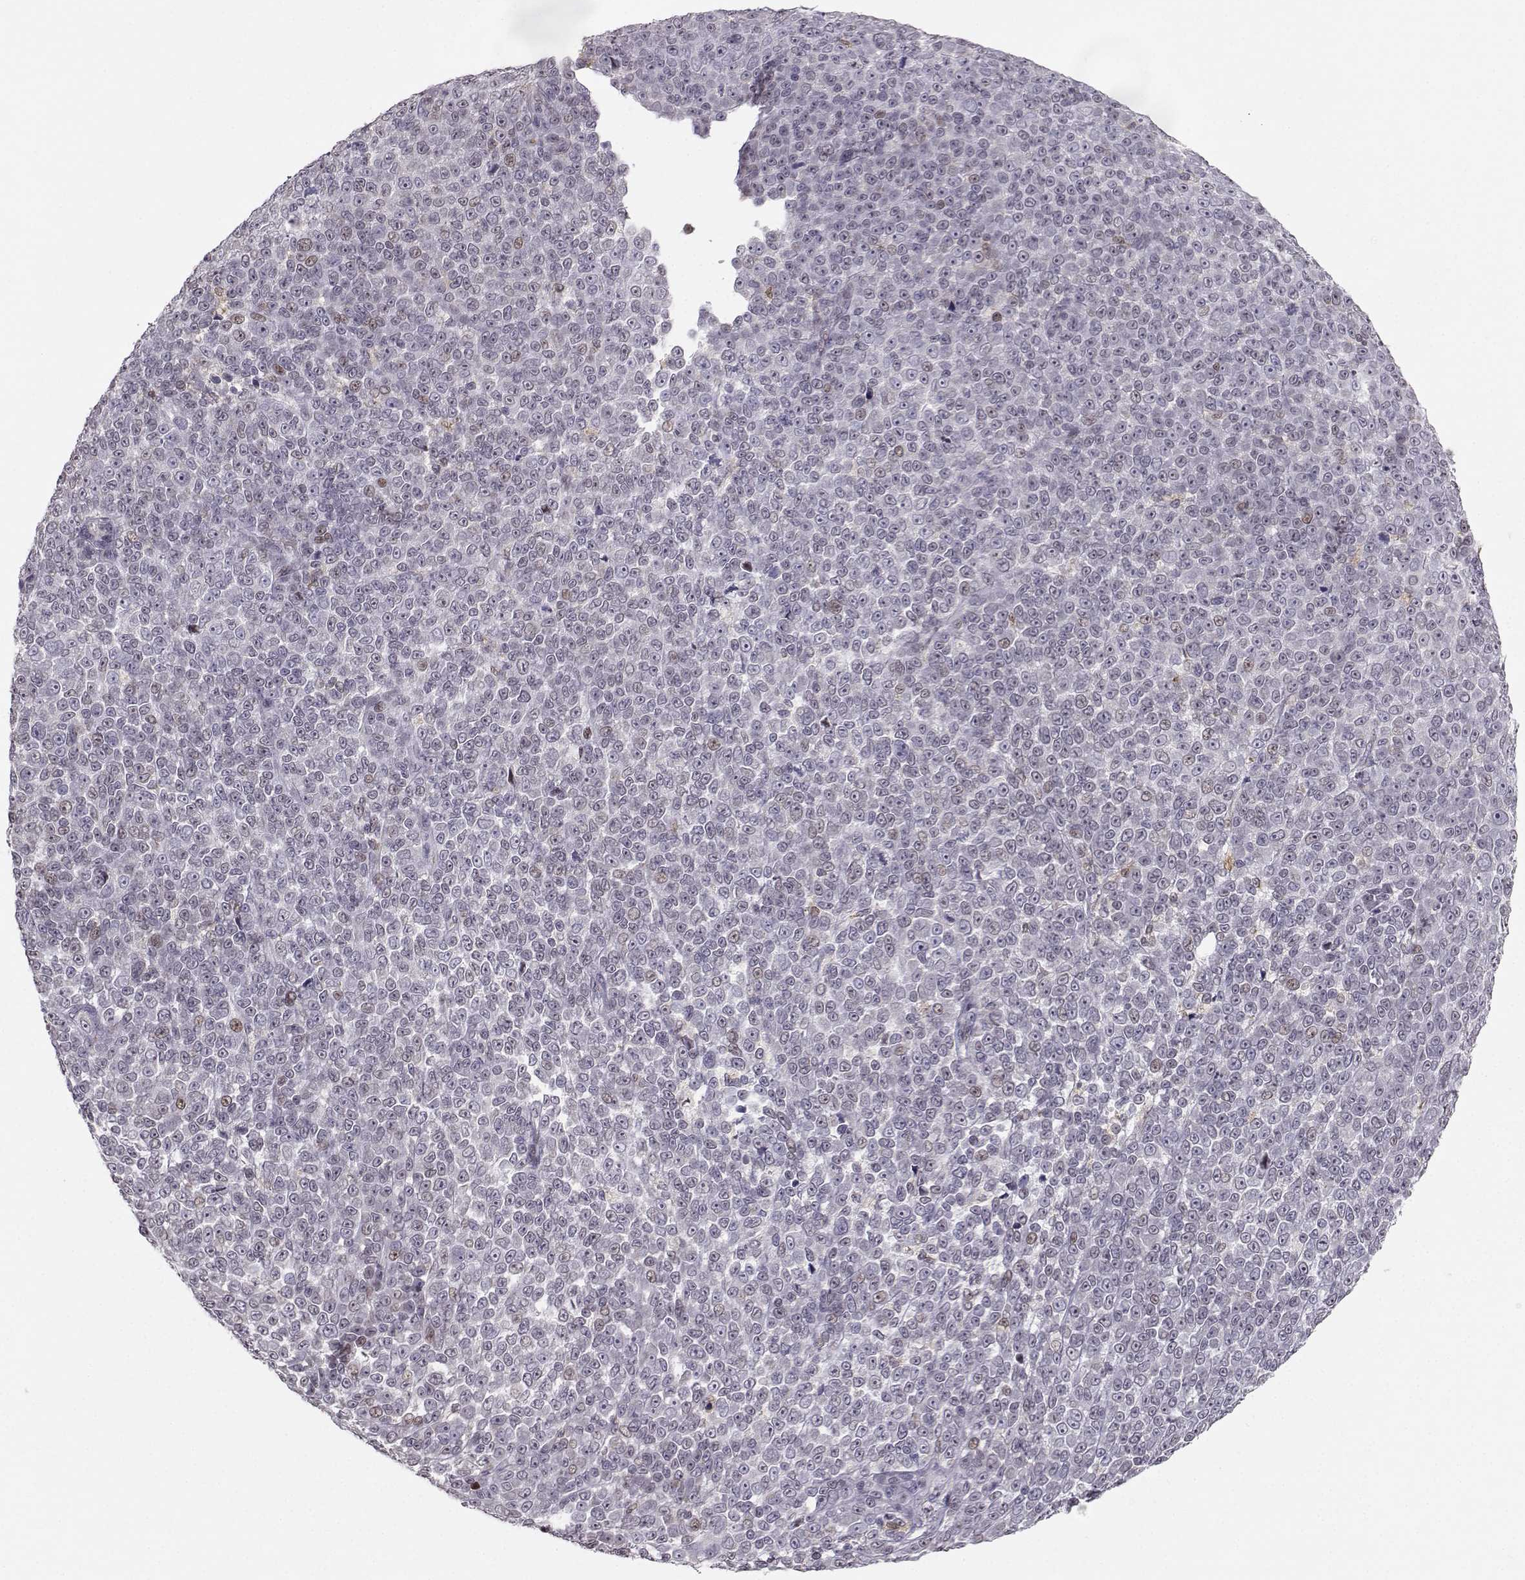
{"staining": {"intensity": "negative", "quantity": "none", "location": "none"}, "tissue": "melanoma", "cell_type": "Tumor cells", "image_type": "cancer", "snomed": [{"axis": "morphology", "description": "Malignant melanoma, NOS"}, {"axis": "topography", "description": "Skin"}], "caption": "An image of human malignant melanoma is negative for staining in tumor cells. (DAB IHC visualized using brightfield microscopy, high magnification).", "gene": "HTR7", "patient": {"sex": "female", "age": 95}}